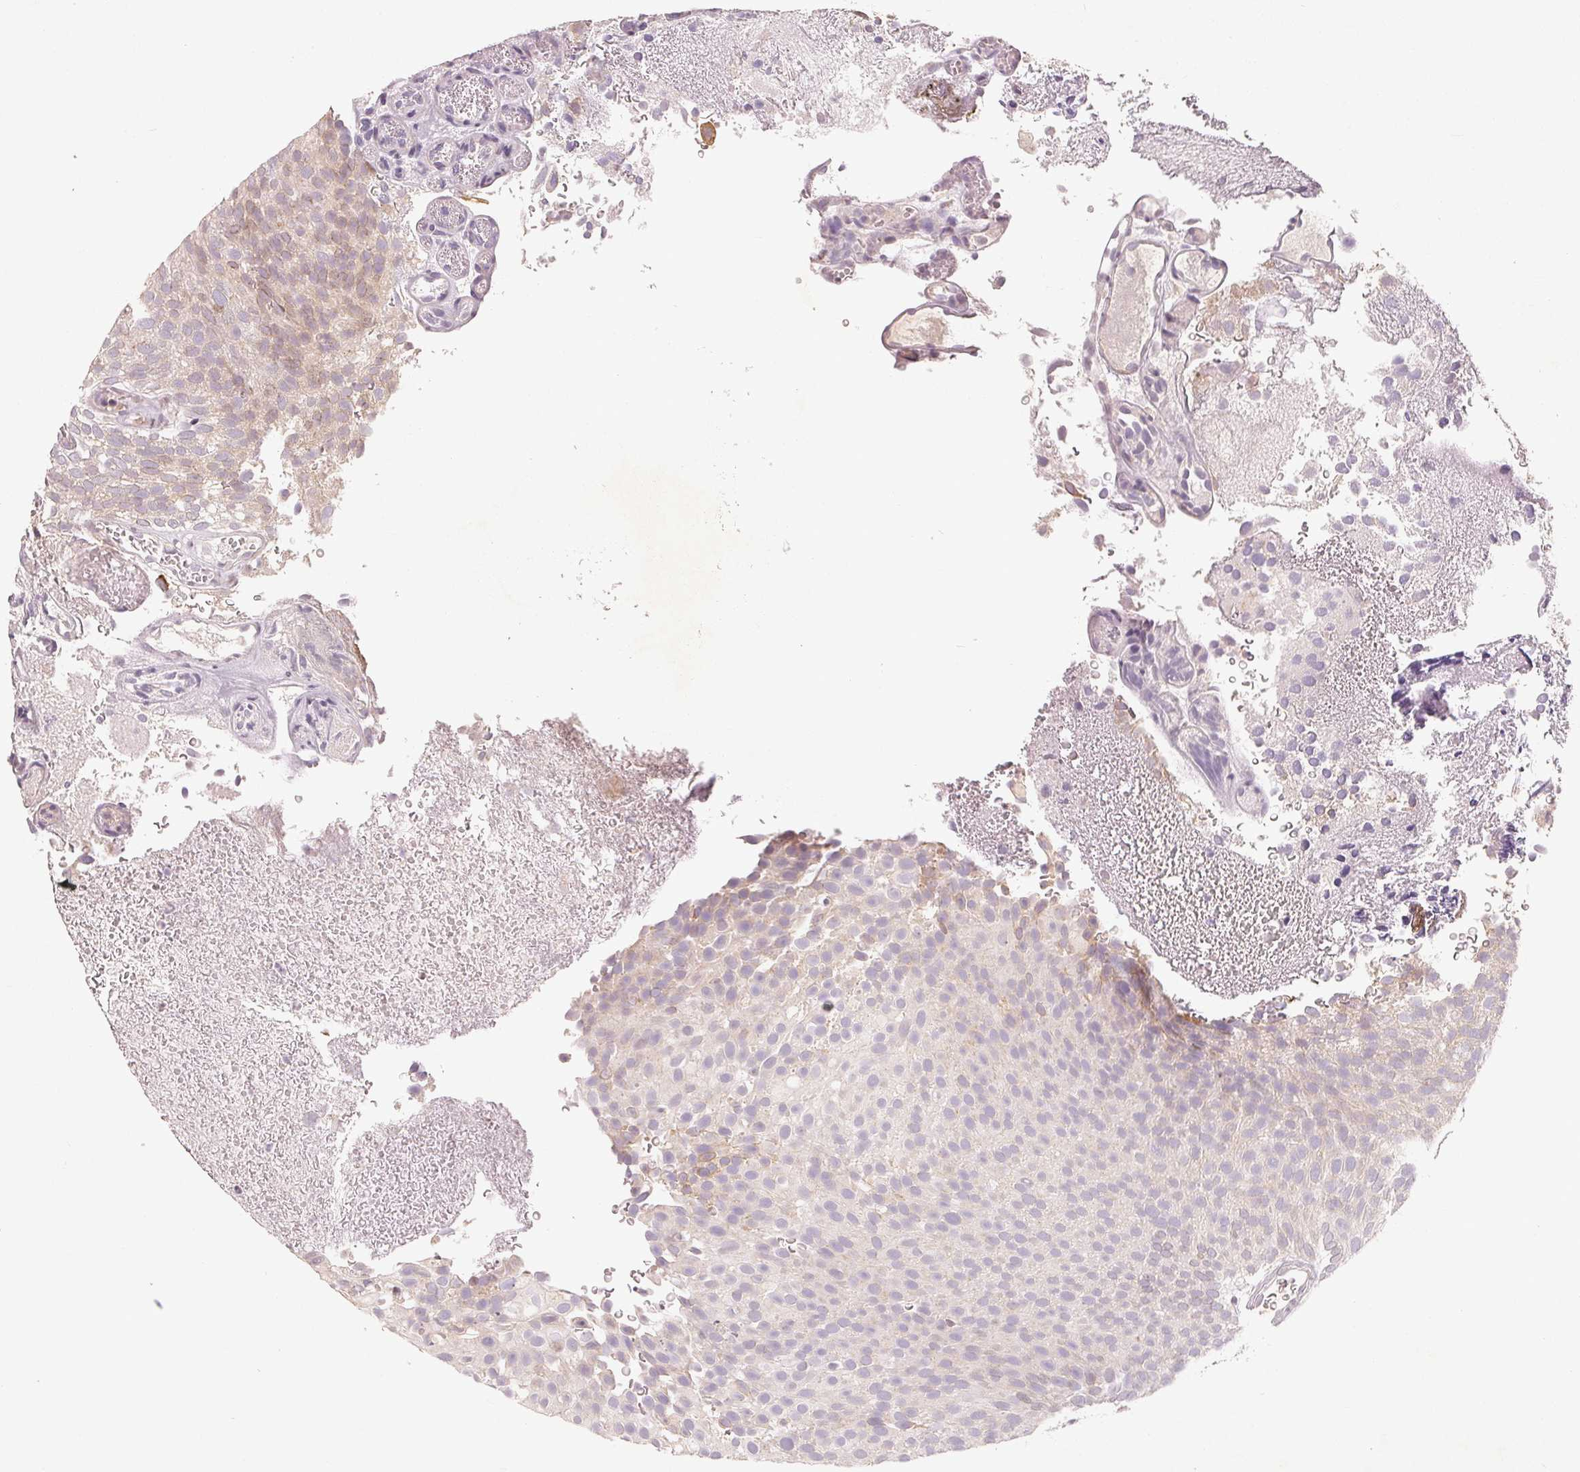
{"staining": {"intensity": "negative", "quantity": "none", "location": "none"}, "tissue": "urothelial cancer", "cell_type": "Tumor cells", "image_type": "cancer", "snomed": [{"axis": "morphology", "description": "Urothelial carcinoma, Low grade"}, {"axis": "topography", "description": "Urinary bladder"}], "caption": "Tumor cells are negative for protein expression in human low-grade urothelial carcinoma. Nuclei are stained in blue.", "gene": "TMSB15B", "patient": {"sex": "male", "age": 78}}